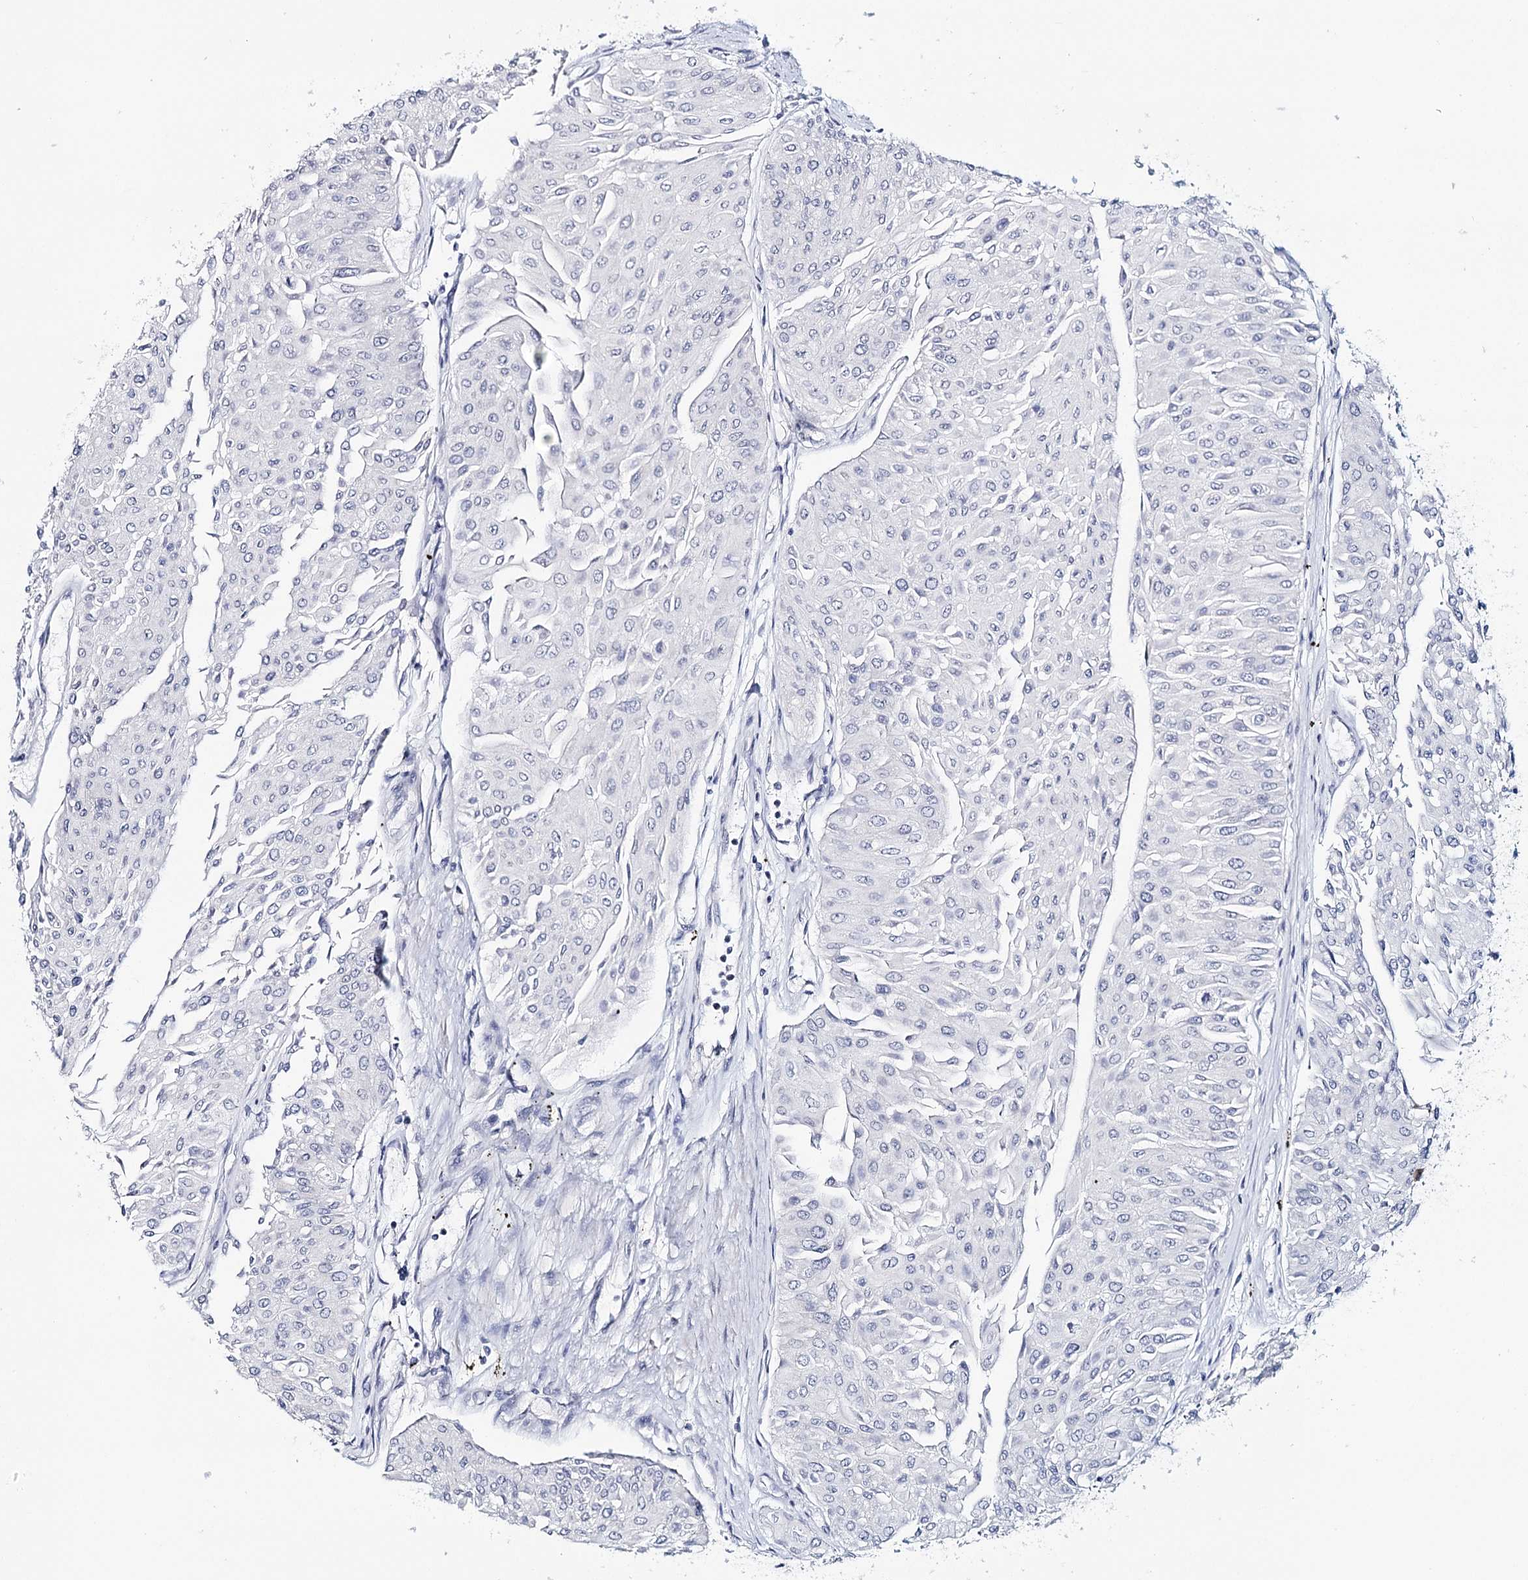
{"staining": {"intensity": "negative", "quantity": "none", "location": "none"}, "tissue": "urothelial cancer", "cell_type": "Tumor cells", "image_type": "cancer", "snomed": [{"axis": "morphology", "description": "Urothelial carcinoma, Low grade"}, {"axis": "topography", "description": "Urinary bladder"}], "caption": "Tumor cells are negative for protein expression in human urothelial cancer. (DAB (3,3'-diaminobenzidine) immunohistochemistry (IHC), high magnification).", "gene": "HSPA4L", "patient": {"sex": "male", "age": 67}}